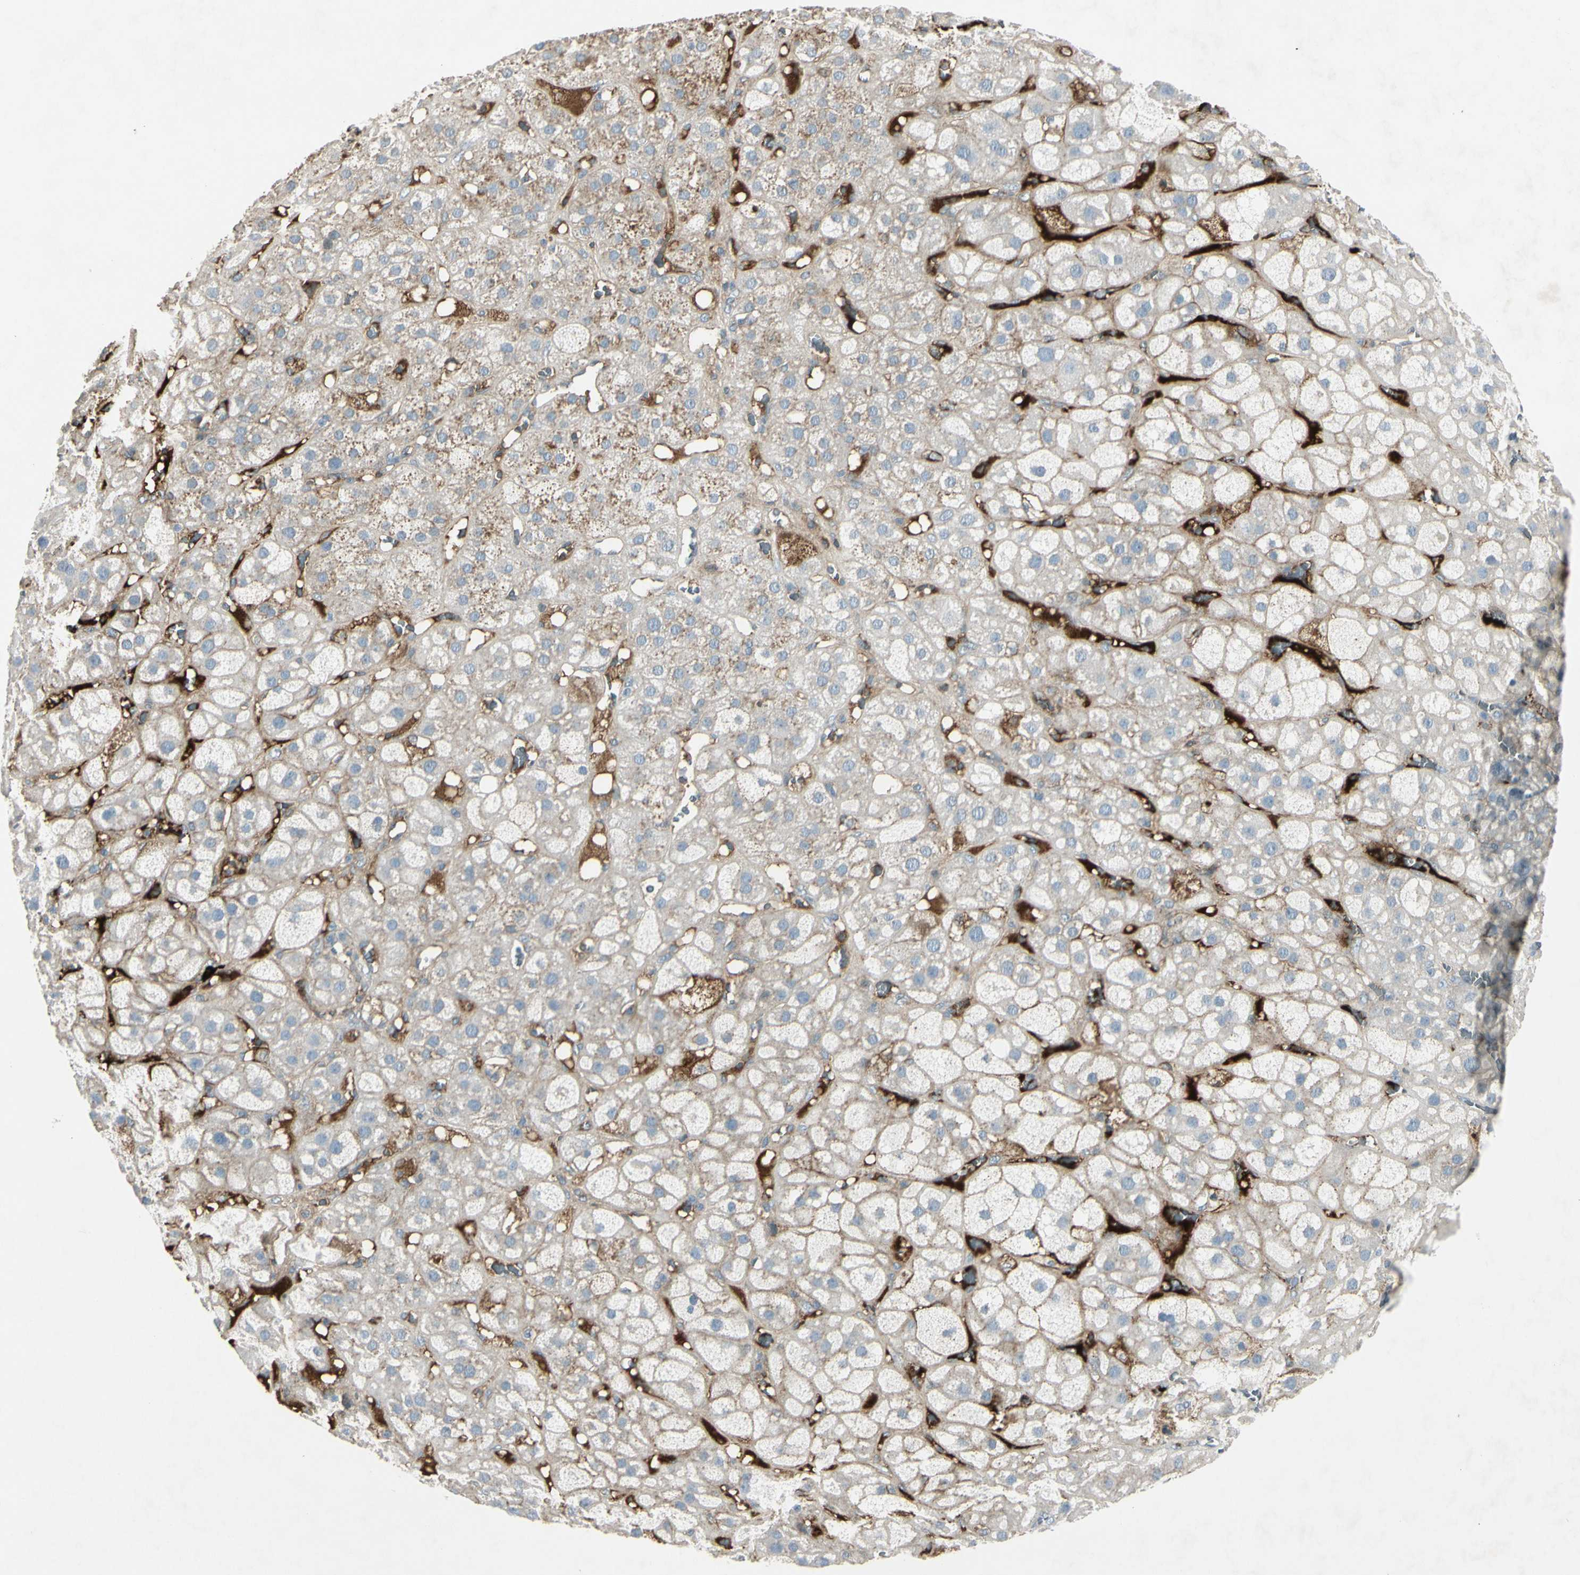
{"staining": {"intensity": "moderate", "quantity": "<25%", "location": "cytoplasmic/membranous"}, "tissue": "adrenal gland", "cell_type": "Glandular cells", "image_type": "normal", "snomed": [{"axis": "morphology", "description": "Normal tissue, NOS"}, {"axis": "topography", "description": "Adrenal gland"}], "caption": "High-power microscopy captured an immunohistochemistry image of normal adrenal gland, revealing moderate cytoplasmic/membranous expression in about <25% of glandular cells.", "gene": "IGHM", "patient": {"sex": "female", "age": 47}}